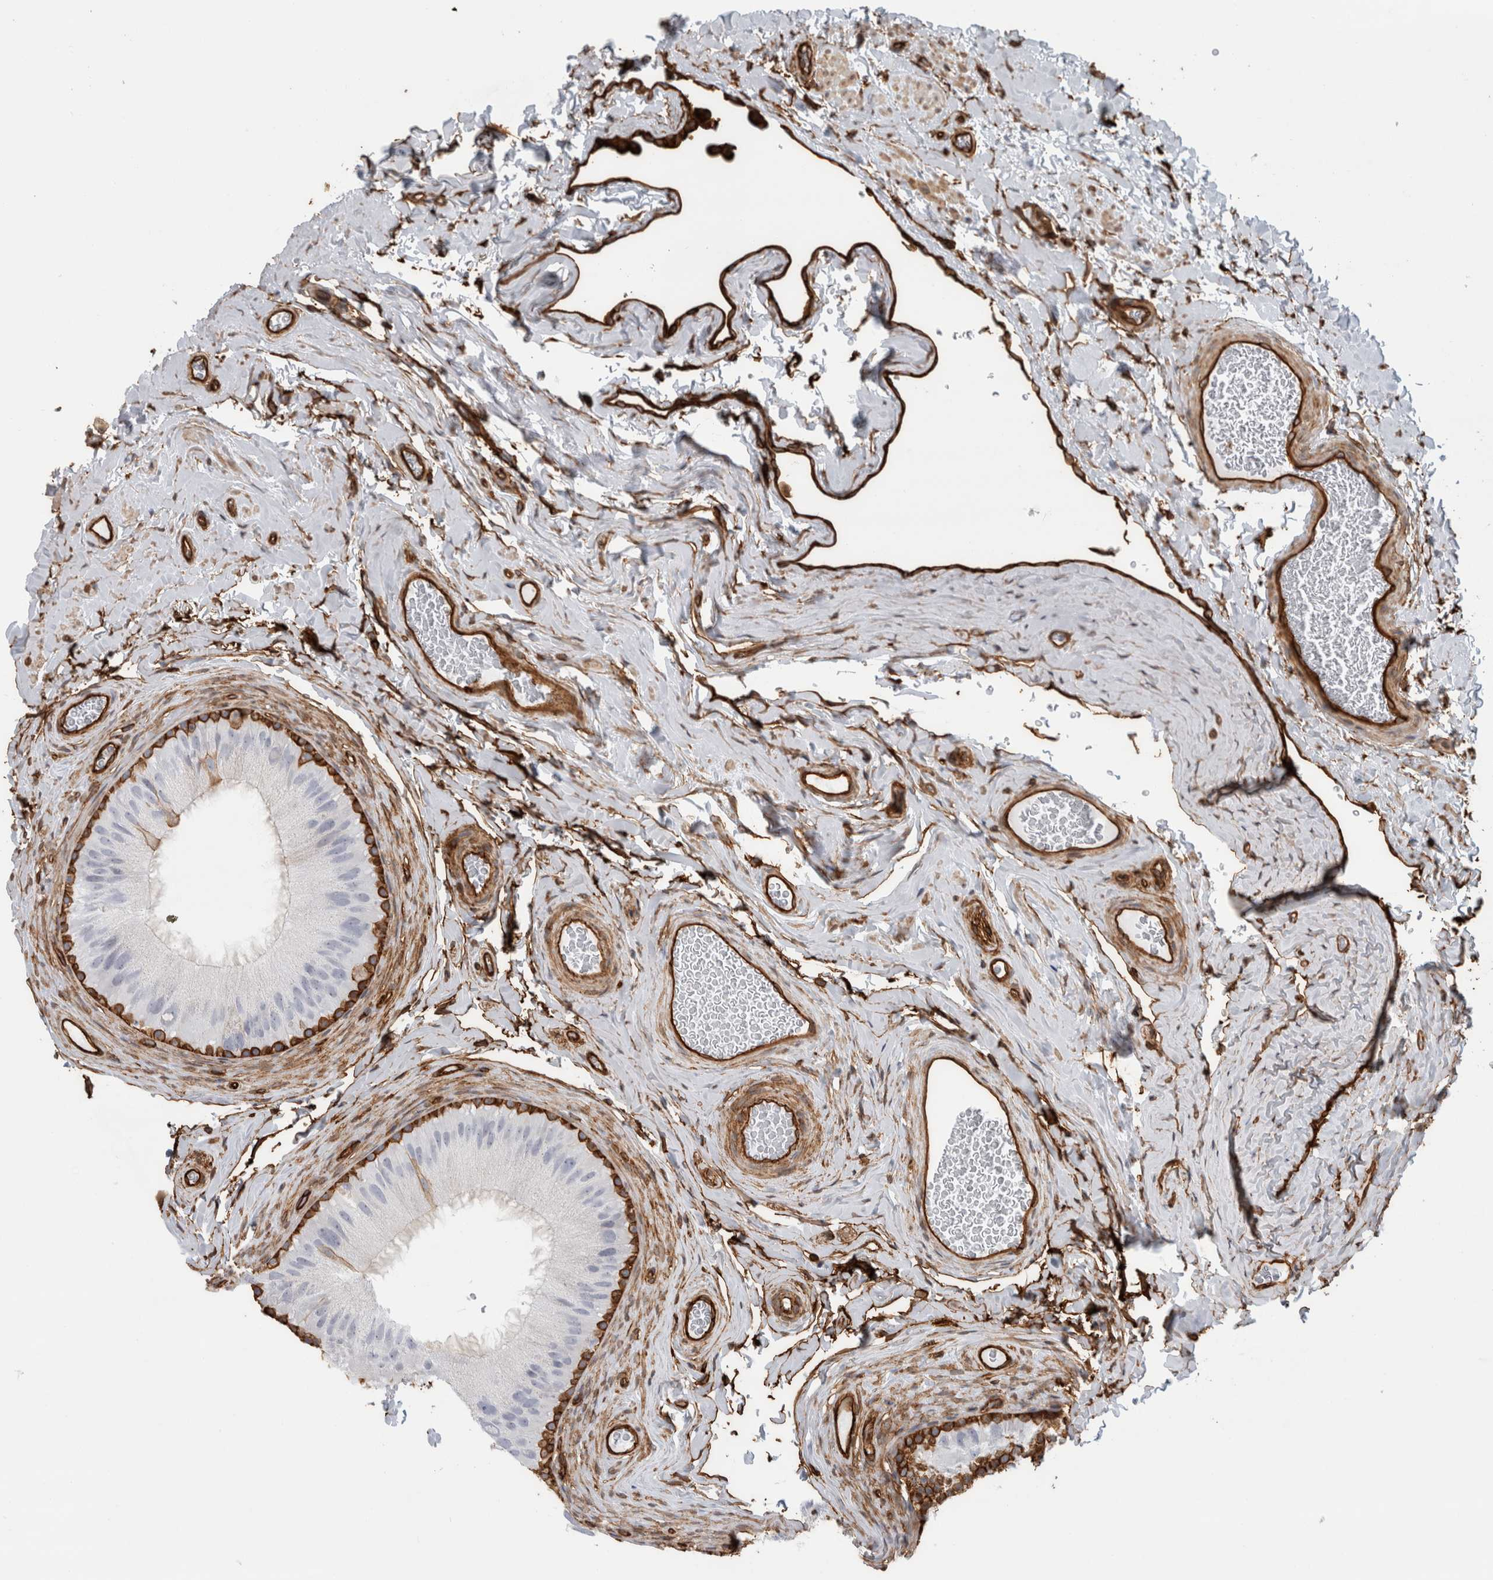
{"staining": {"intensity": "strong", "quantity": "<25%", "location": "cytoplasmic/membranous"}, "tissue": "epididymis", "cell_type": "Glandular cells", "image_type": "normal", "snomed": [{"axis": "morphology", "description": "Normal tissue, NOS"}, {"axis": "topography", "description": "Vascular tissue"}, {"axis": "topography", "description": "Epididymis"}], "caption": "Immunohistochemistry (IHC) histopathology image of benign epididymis: epididymis stained using IHC exhibits medium levels of strong protein expression localized specifically in the cytoplasmic/membranous of glandular cells, appearing as a cytoplasmic/membranous brown color.", "gene": "AHNAK", "patient": {"sex": "male", "age": 49}}